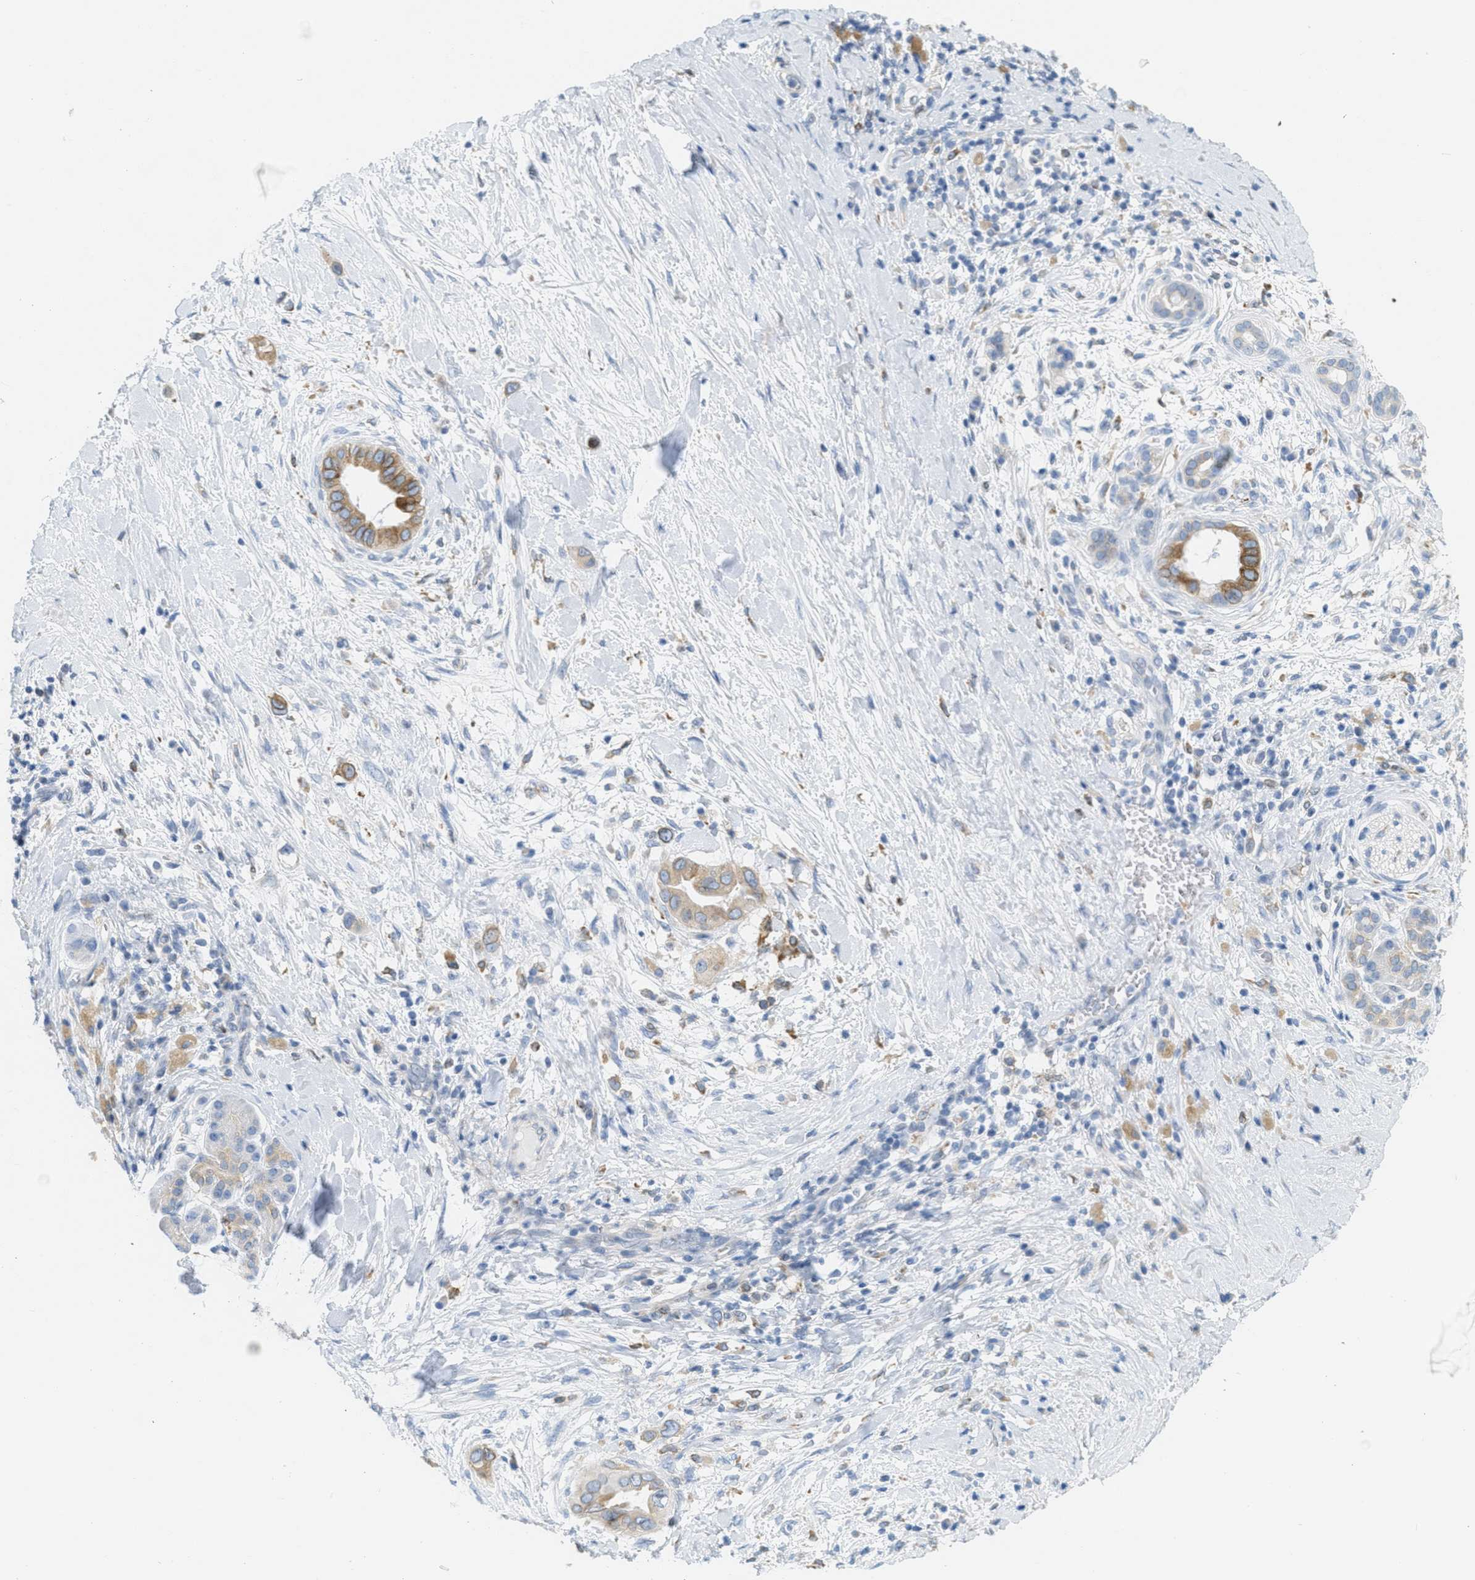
{"staining": {"intensity": "moderate", "quantity": ">75%", "location": "cytoplasmic/membranous"}, "tissue": "pancreatic cancer", "cell_type": "Tumor cells", "image_type": "cancer", "snomed": [{"axis": "morphology", "description": "Adenocarcinoma, NOS"}, {"axis": "topography", "description": "Pancreas"}], "caption": "Adenocarcinoma (pancreatic) stained for a protein displays moderate cytoplasmic/membranous positivity in tumor cells.", "gene": "TEX264", "patient": {"sex": "male", "age": 55}}